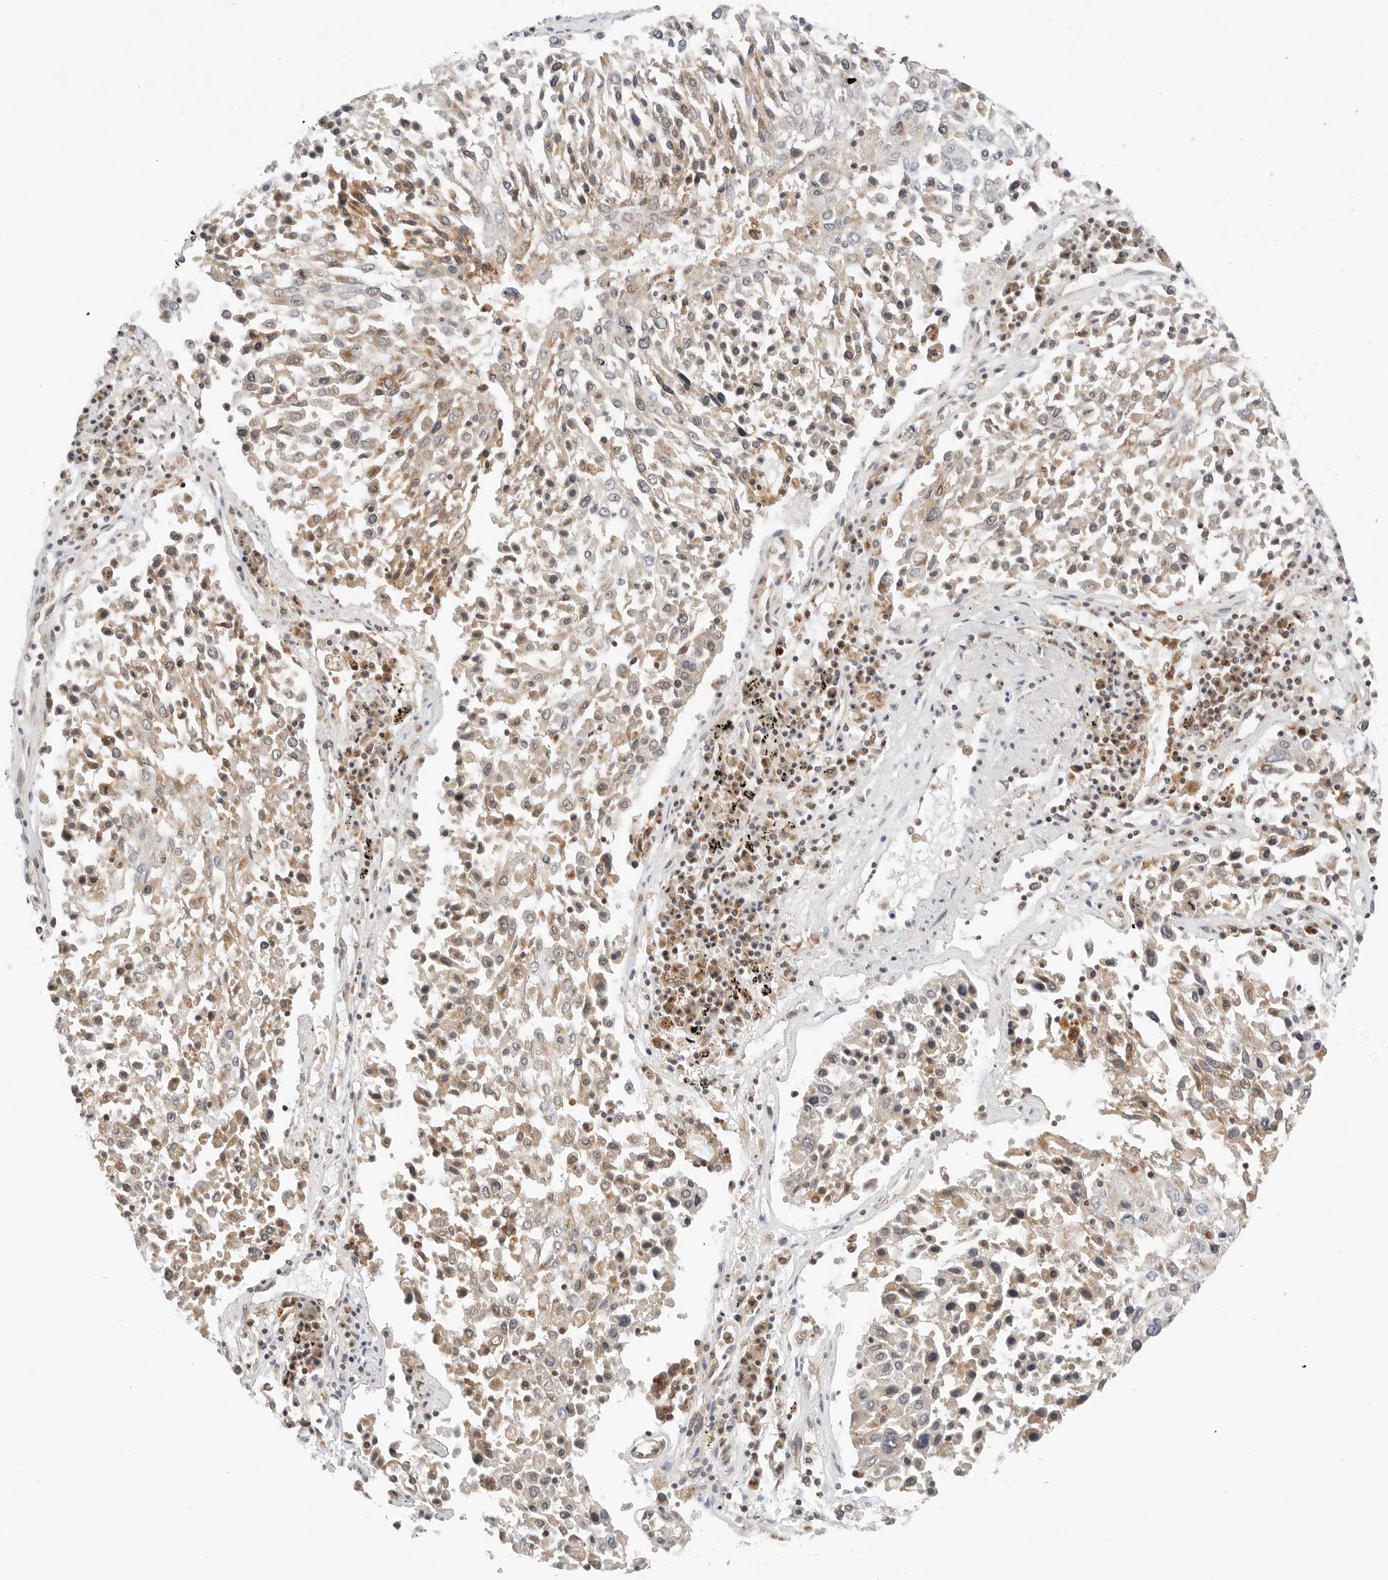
{"staining": {"intensity": "weak", "quantity": ">75%", "location": "cytoplasmic/membranous"}, "tissue": "lung cancer", "cell_type": "Tumor cells", "image_type": "cancer", "snomed": [{"axis": "morphology", "description": "Squamous cell carcinoma, NOS"}, {"axis": "topography", "description": "Lung"}], "caption": "Human lung squamous cell carcinoma stained with a brown dye exhibits weak cytoplasmic/membranous positive expression in about >75% of tumor cells.", "gene": "DYRK4", "patient": {"sex": "male", "age": 65}}